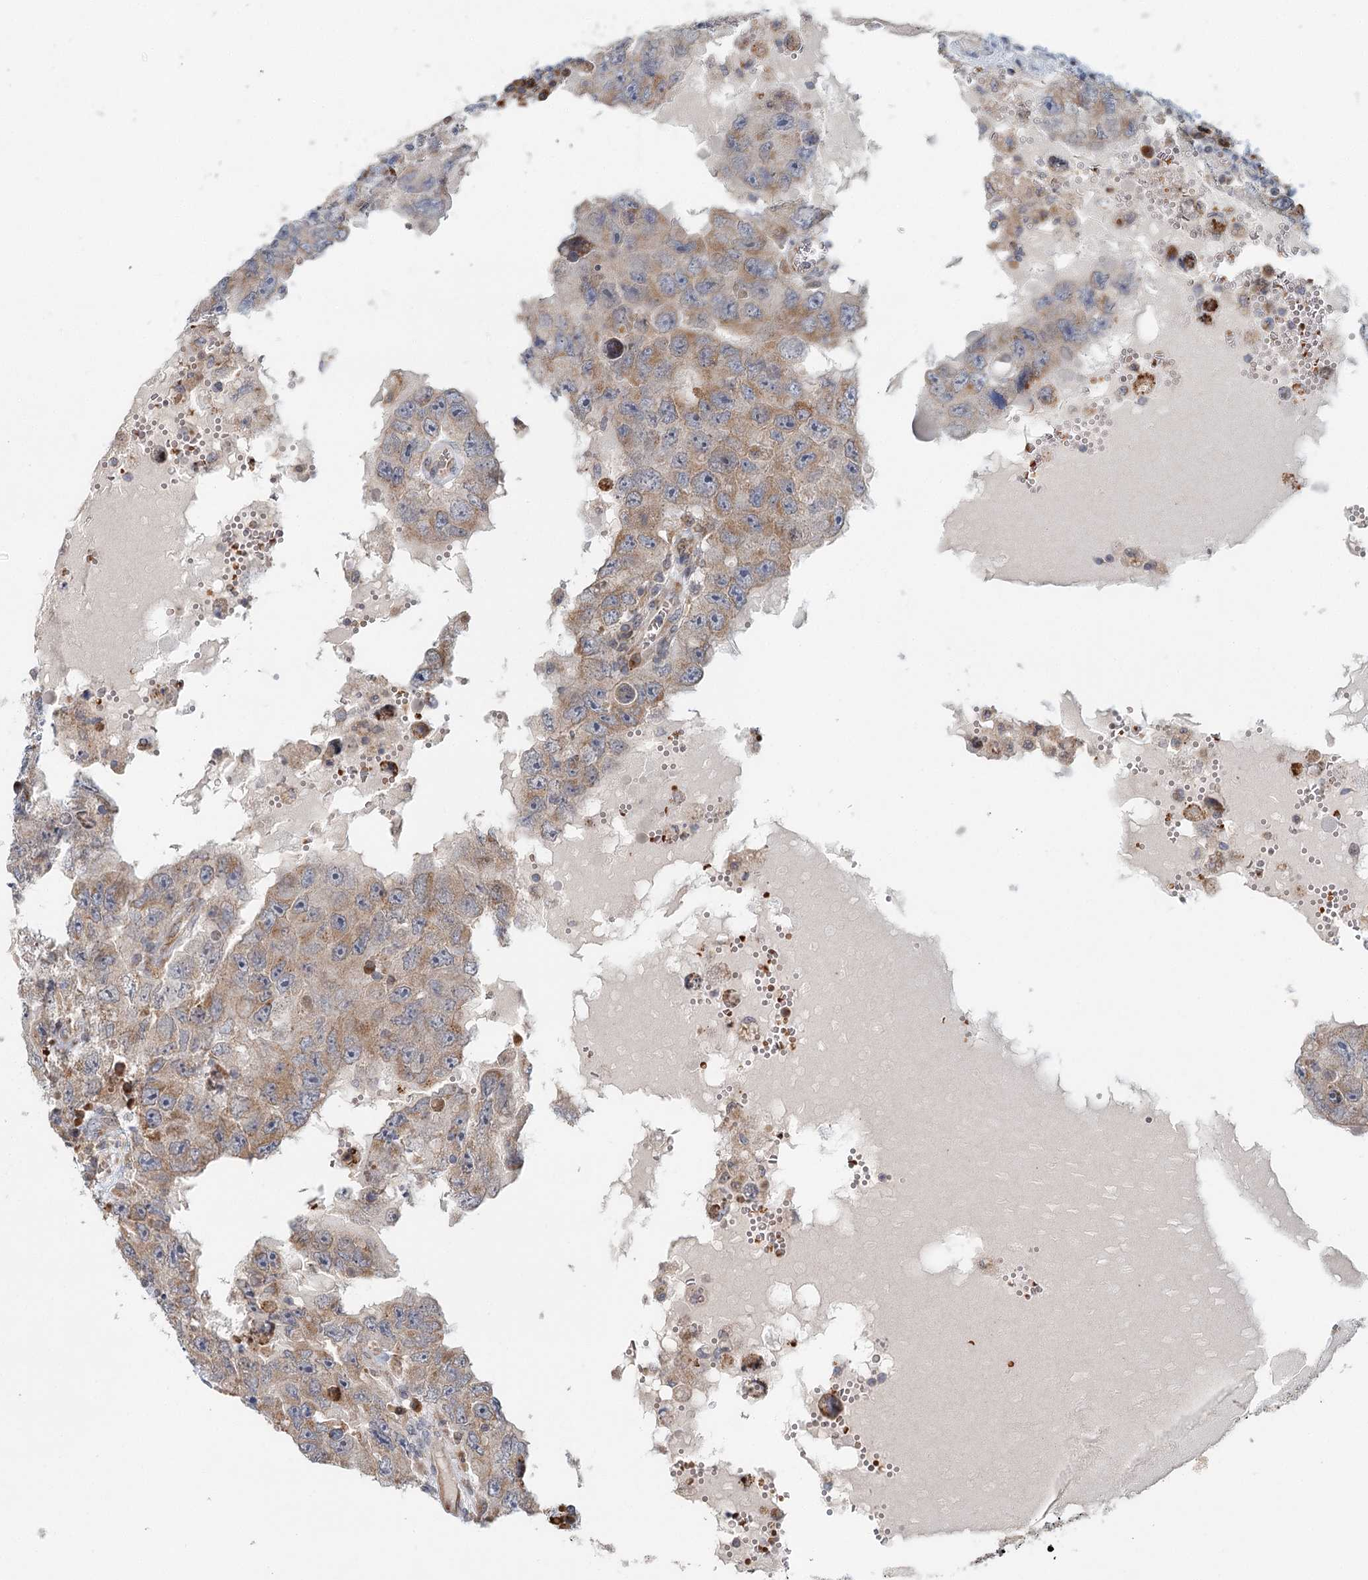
{"staining": {"intensity": "moderate", "quantity": "25%-75%", "location": "cytoplasmic/membranous"}, "tissue": "testis cancer", "cell_type": "Tumor cells", "image_type": "cancer", "snomed": [{"axis": "morphology", "description": "Carcinoma, Embryonal, NOS"}, {"axis": "topography", "description": "Testis"}], "caption": "A photomicrograph of human testis cancer (embryonal carcinoma) stained for a protein demonstrates moderate cytoplasmic/membranous brown staining in tumor cells. (Brightfield microscopy of DAB IHC at high magnification).", "gene": "ADK", "patient": {"sex": "male", "age": 26}}